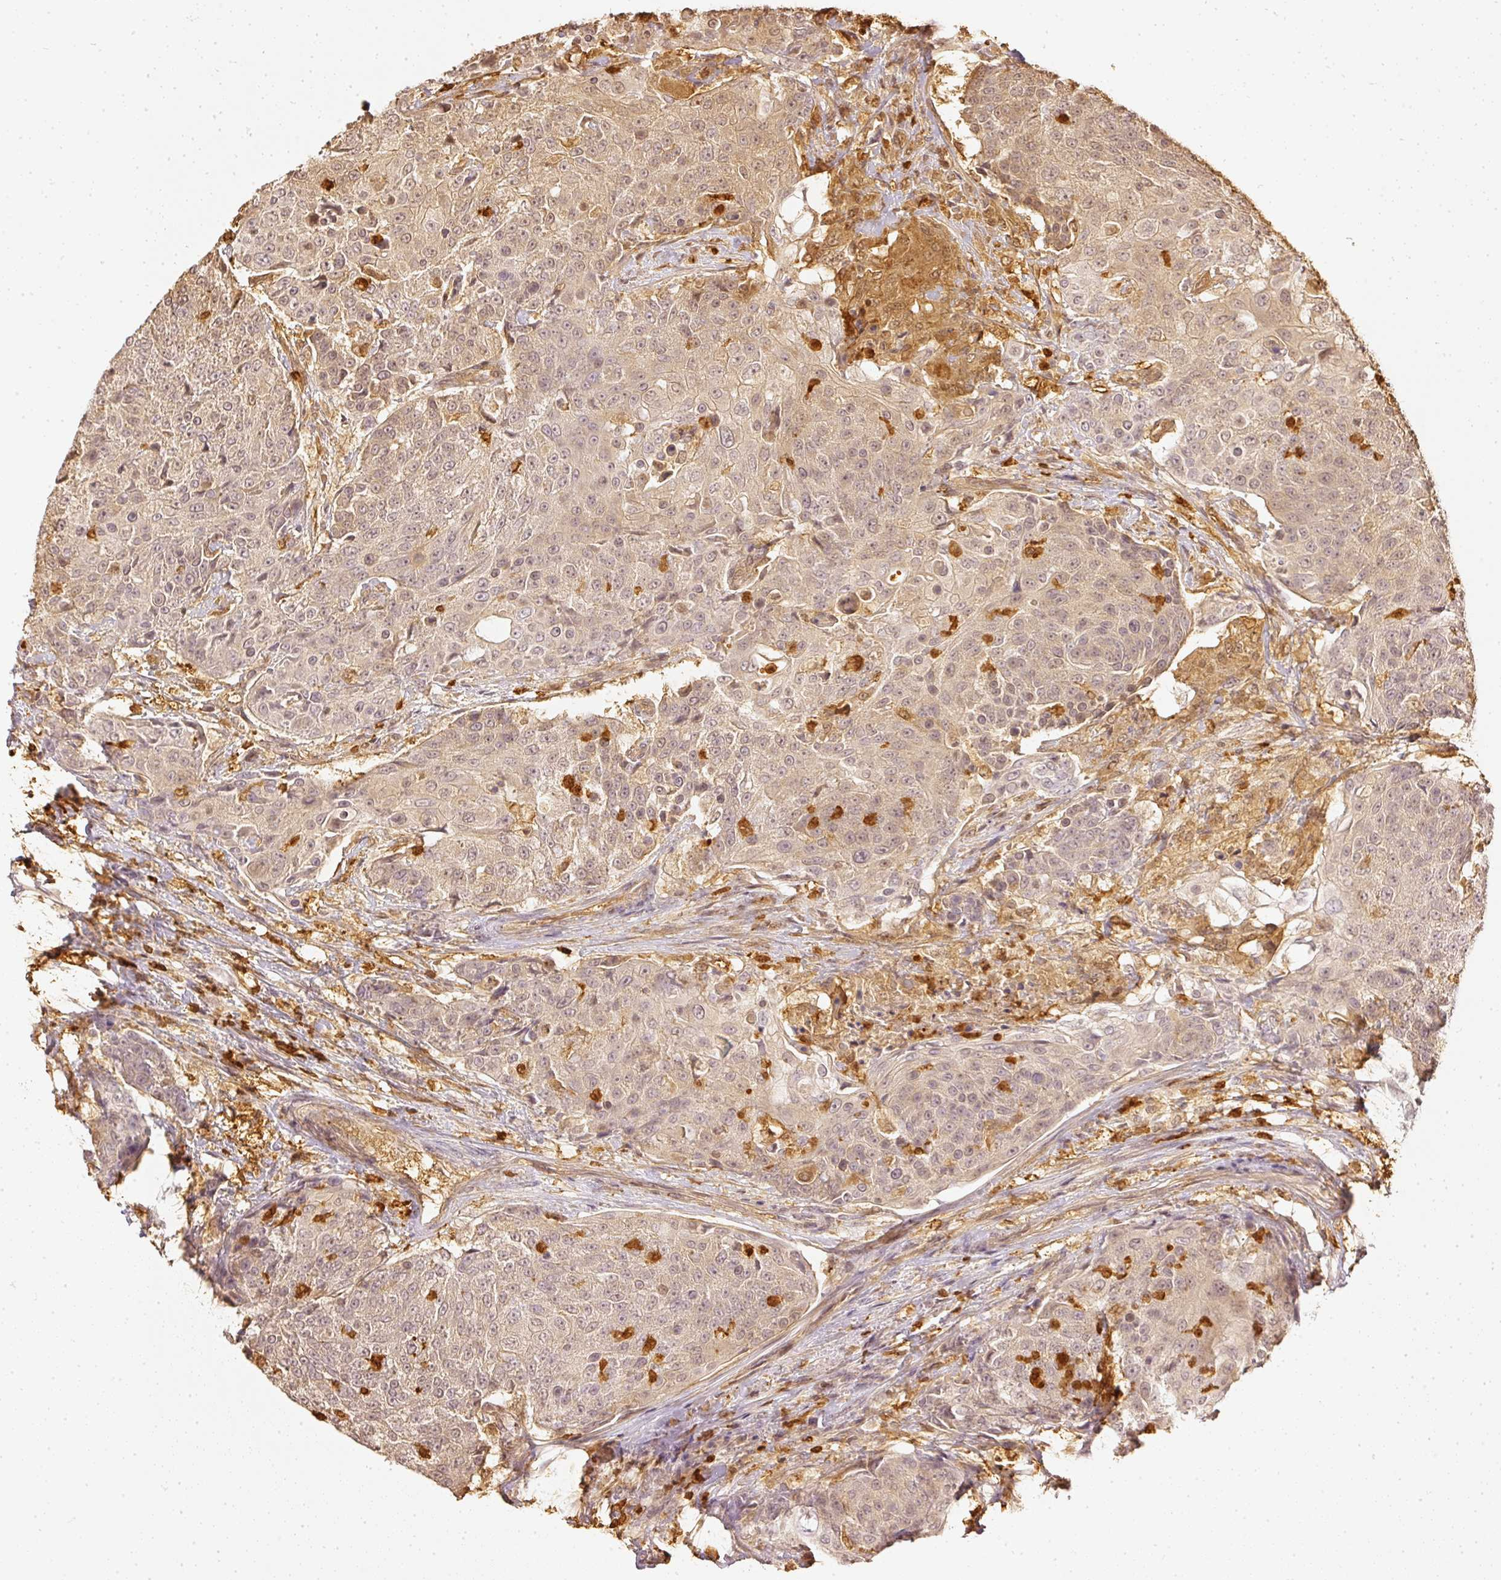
{"staining": {"intensity": "weak", "quantity": "25%-75%", "location": "cytoplasmic/membranous"}, "tissue": "urothelial cancer", "cell_type": "Tumor cells", "image_type": "cancer", "snomed": [{"axis": "morphology", "description": "Urothelial carcinoma, High grade"}, {"axis": "topography", "description": "Urinary bladder"}], "caption": "Immunohistochemical staining of urothelial cancer shows low levels of weak cytoplasmic/membranous expression in approximately 25%-75% of tumor cells.", "gene": "PFN1", "patient": {"sex": "female", "age": 63}}